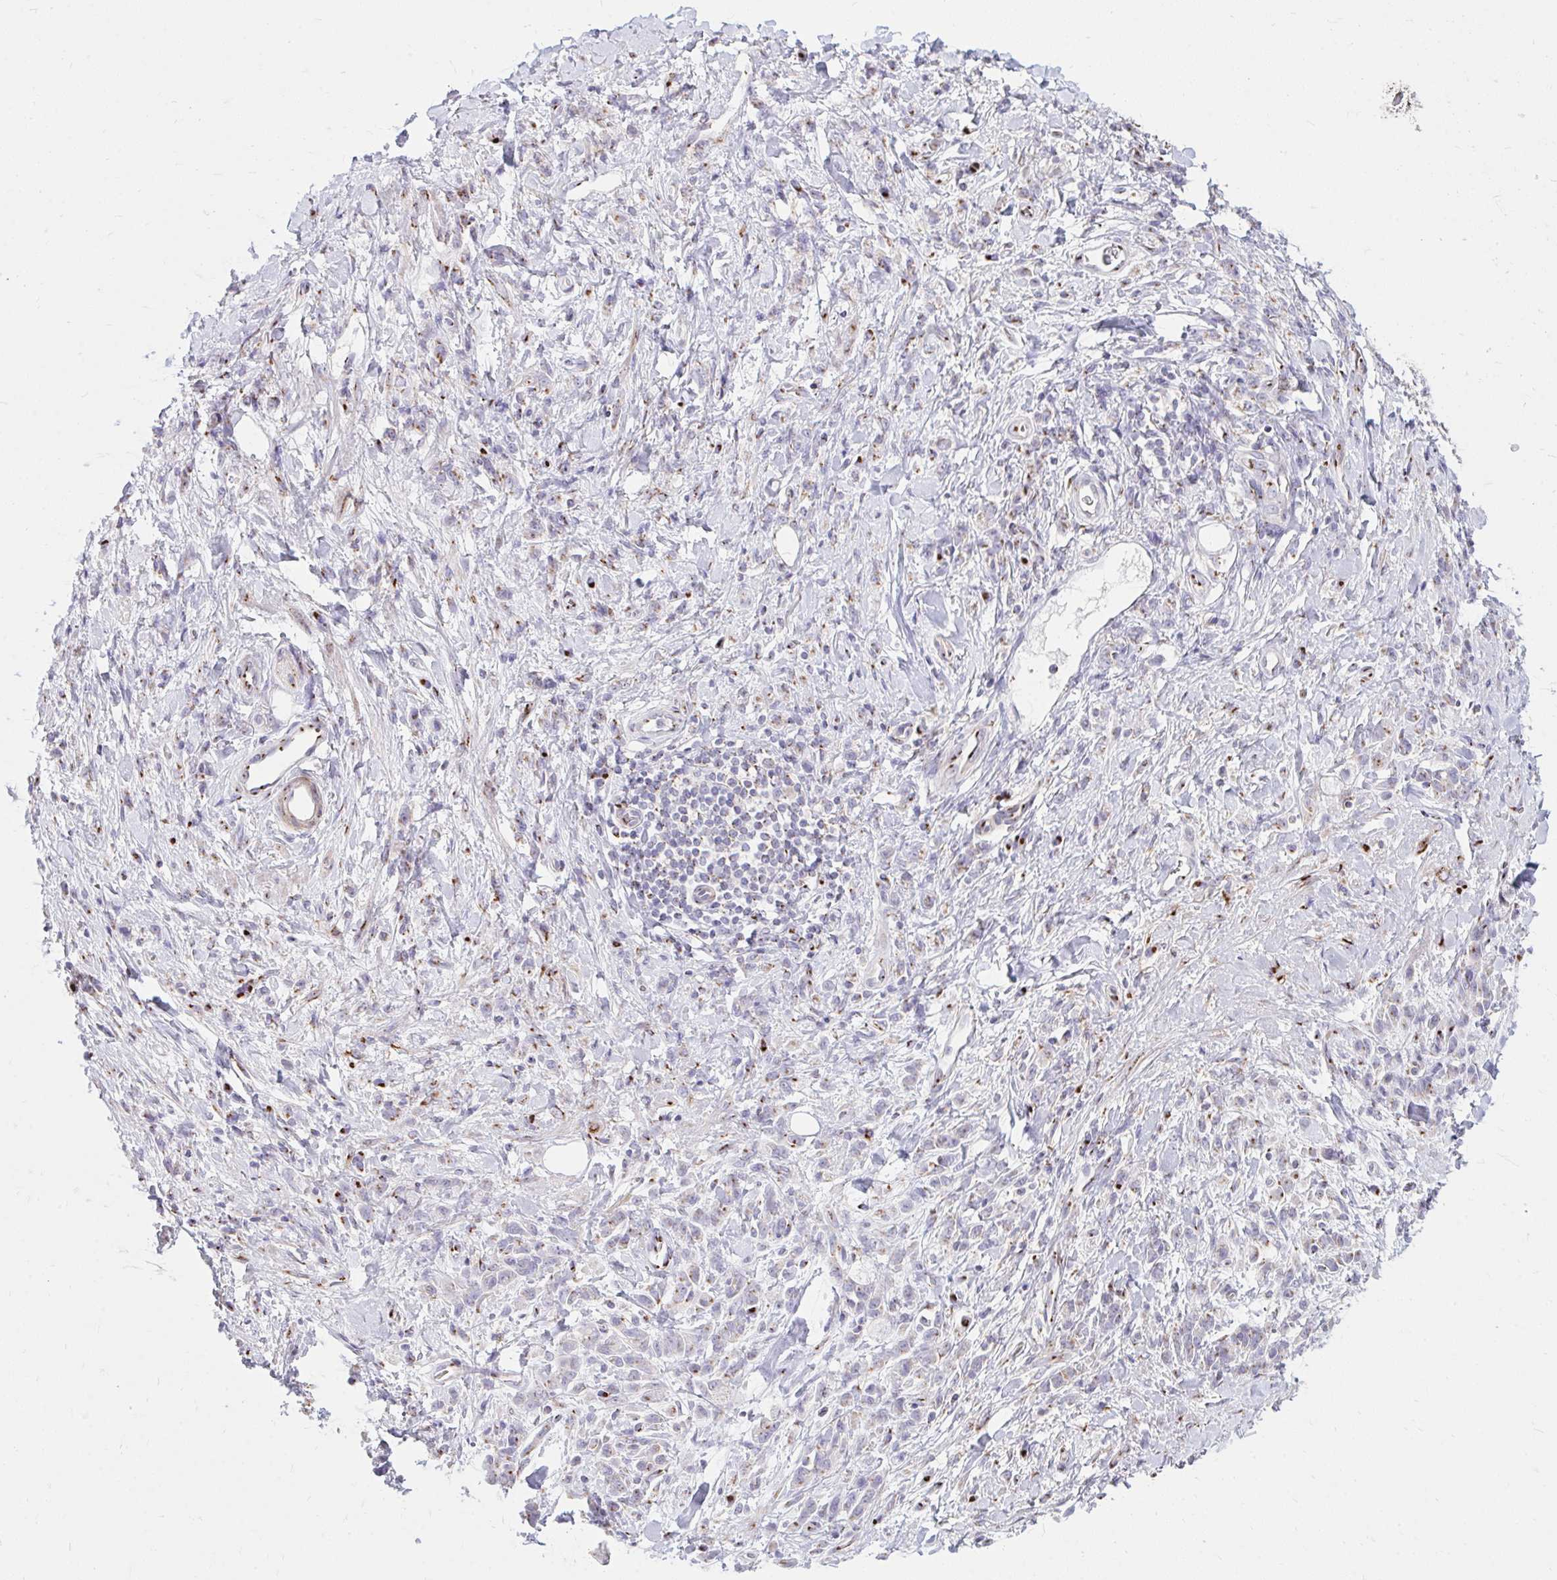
{"staining": {"intensity": "moderate", "quantity": "<25%", "location": "cytoplasmic/membranous"}, "tissue": "stomach cancer", "cell_type": "Tumor cells", "image_type": "cancer", "snomed": [{"axis": "morphology", "description": "Adenocarcinoma, NOS"}, {"axis": "topography", "description": "Stomach"}], "caption": "IHC image of neoplastic tissue: human stomach cancer (adenocarcinoma) stained using immunohistochemistry (IHC) displays low levels of moderate protein expression localized specifically in the cytoplasmic/membranous of tumor cells, appearing as a cytoplasmic/membranous brown color.", "gene": "RAB6B", "patient": {"sex": "male", "age": 77}}